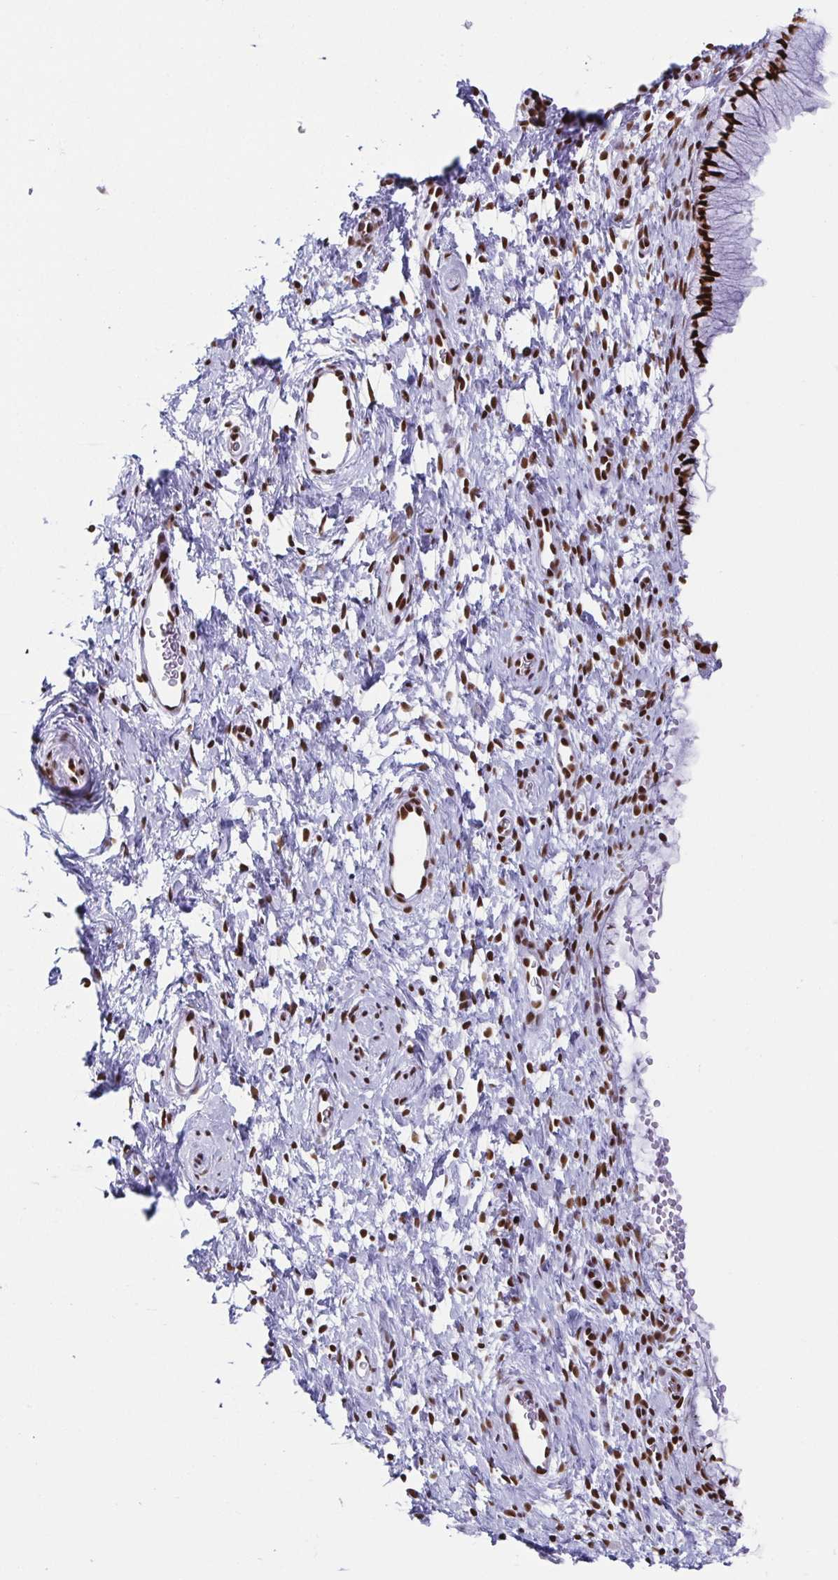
{"staining": {"intensity": "strong", "quantity": "25%-75%", "location": "nuclear"}, "tissue": "cervix", "cell_type": "Glandular cells", "image_type": "normal", "snomed": [{"axis": "morphology", "description": "Normal tissue, NOS"}, {"axis": "topography", "description": "Cervix"}], "caption": "Normal cervix shows strong nuclear positivity in about 25%-75% of glandular cells, visualized by immunohistochemistry. The staining is performed using DAB brown chromogen to label protein expression. The nuclei are counter-stained blue using hematoxylin.", "gene": "EWSR1", "patient": {"sex": "female", "age": 36}}